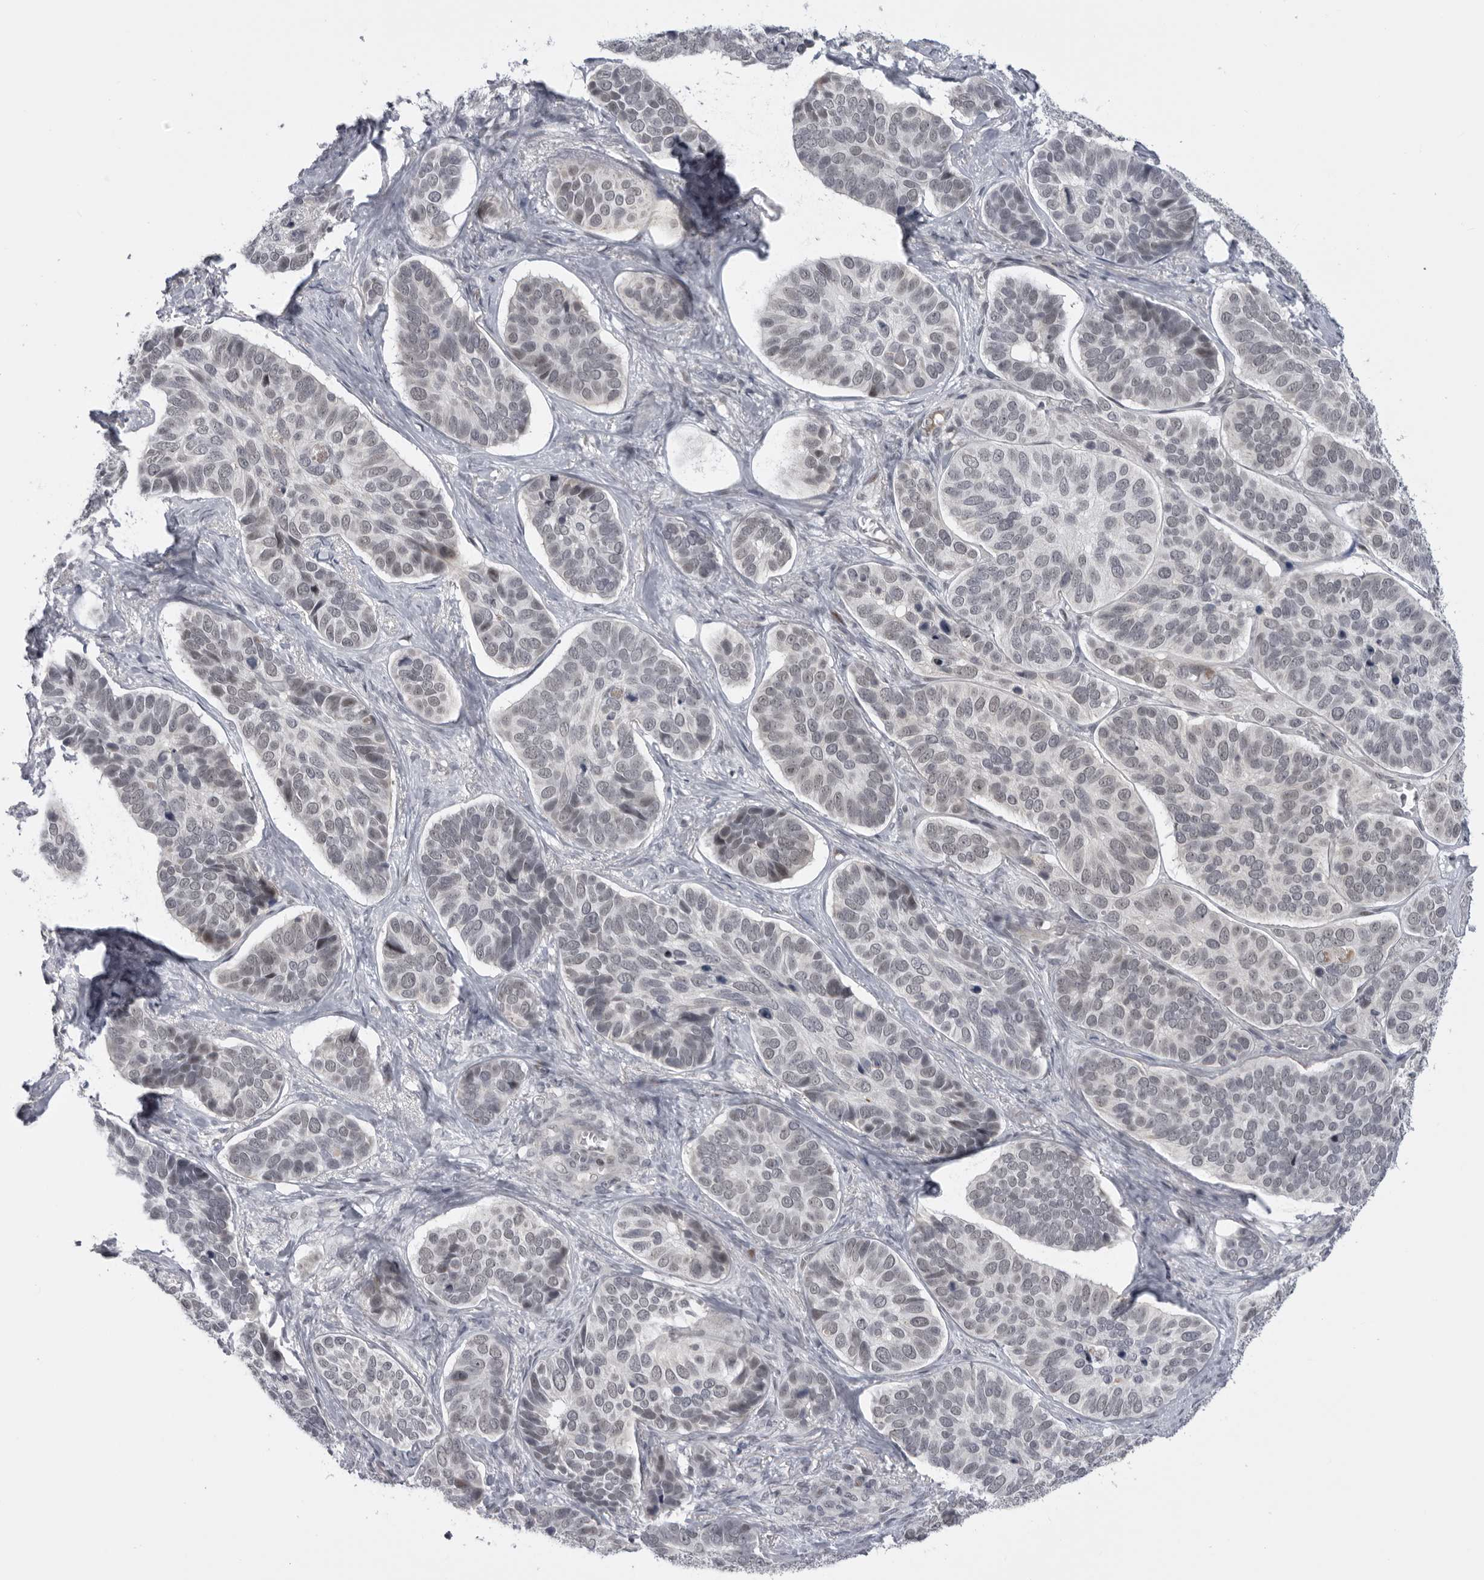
{"staining": {"intensity": "weak", "quantity": "<25%", "location": "nuclear"}, "tissue": "skin cancer", "cell_type": "Tumor cells", "image_type": "cancer", "snomed": [{"axis": "morphology", "description": "Basal cell carcinoma"}, {"axis": "topography", "description": "Skin"}], "caption": "IHC image of human skin cancer stained for a protein (brown), which demonstrates no staining in tumor cells. The staining is performed using DAB brown chromogen with nuclei counter-stained in using hematoxylin.", "gene": "ALPK2", "patient": {"sex": "male", "age": 62}}